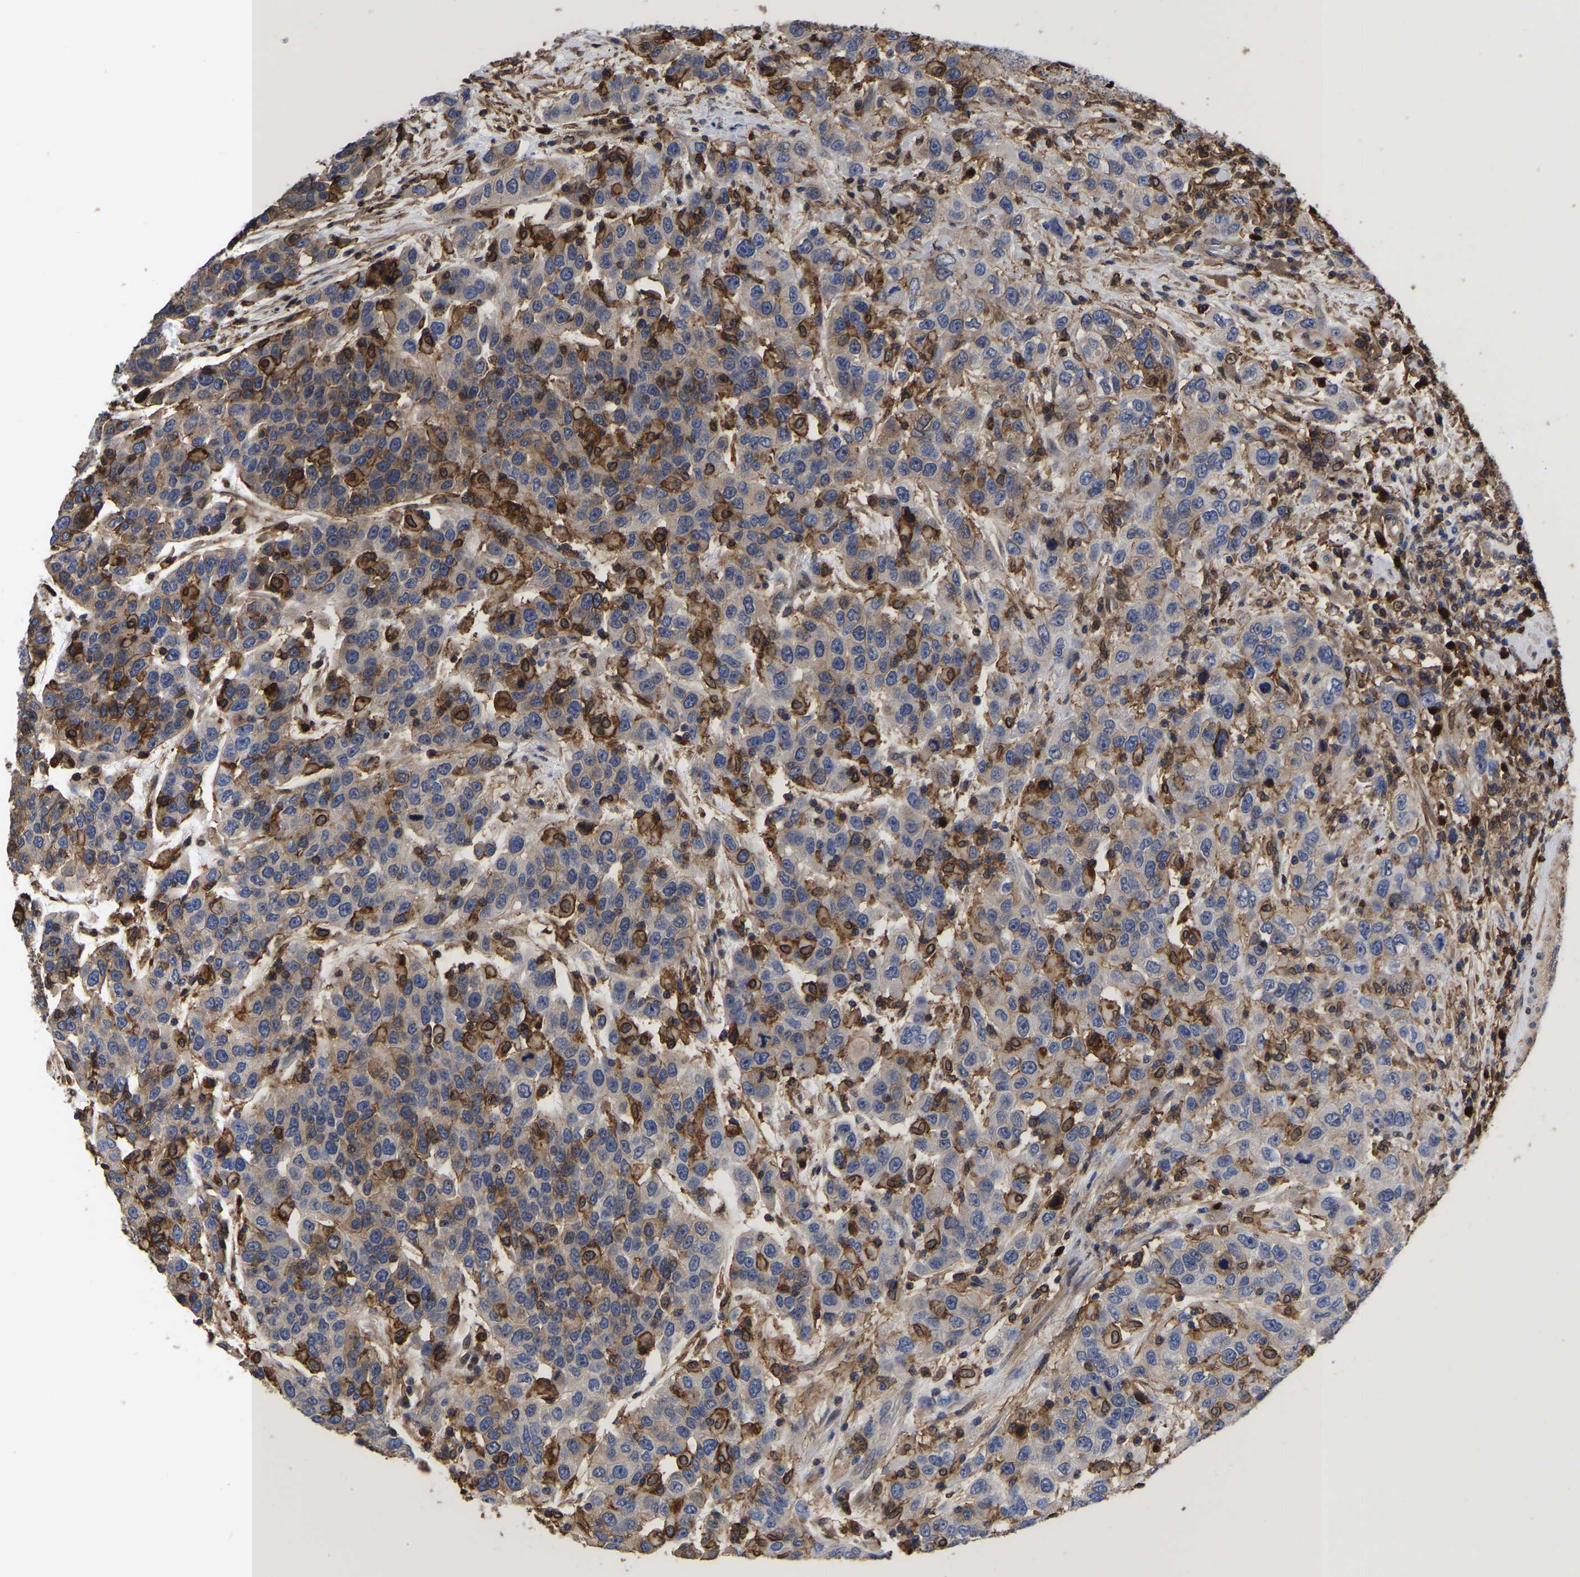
{"staining": {"intensity": "strong", "quantity": "<25%", "location": "cytoplasmic/membranous,nuclear"}, "tissue": "urothelial cancer", "cell_type": "Tumor cells", "image_type": "cancer", "snomed": [{"axis": "morphology", "description": "Urothelial carcinoma, High grade"}, {"axis": "topography", "description": "Urinary bladder"}], "caption": "IHC (DAB) staining of human urothelial cancer shows strong cytoplasmic/membranous and nuclear protein staining in approximately <25% of tumor cells.", "gene": "LIF", "patient": {"sex": "female", "age": 80}}